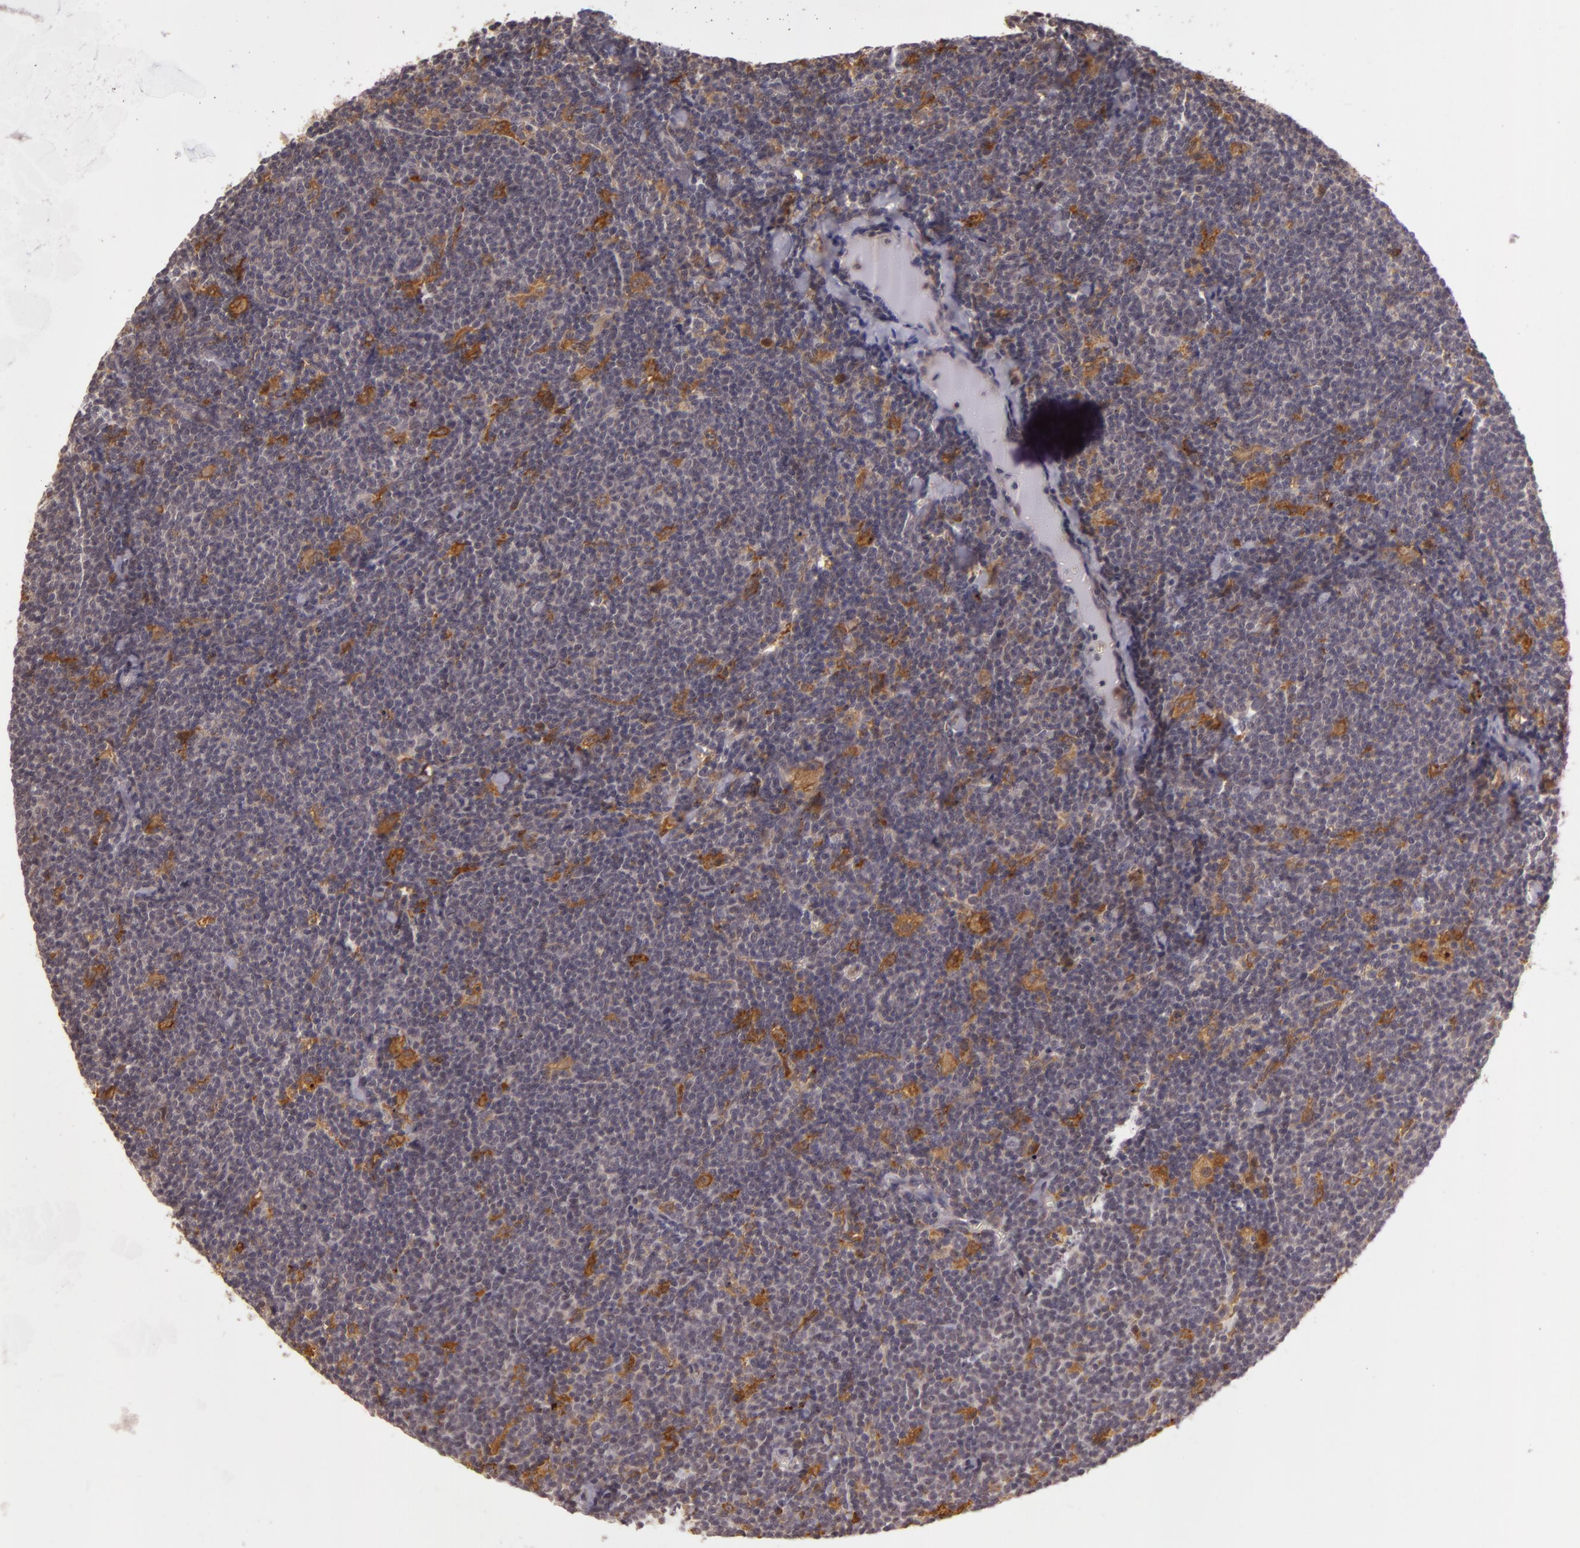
{"staining": {"intensity": "moderate", "quantity": "<25%", "location": "cytoplasmic/membranous"}, "tissue": "lymphoma", "cell_type": "Tumor cells", "image_type": "cancer", "snomed": [{"axis": "morphology", "description": "Malignant lymphoma, non-Hodgkin's type, Low grade"}, {"axis": "topography", "description": "Lymph node"}], "caption": "This is an image of IHC staining of lymphoma, which shows moderate staining in the cytoplasmic/membranous of tumor cells.", "gene": "PPP1R3F", "patient": {"sex": "male", "age": 65}}